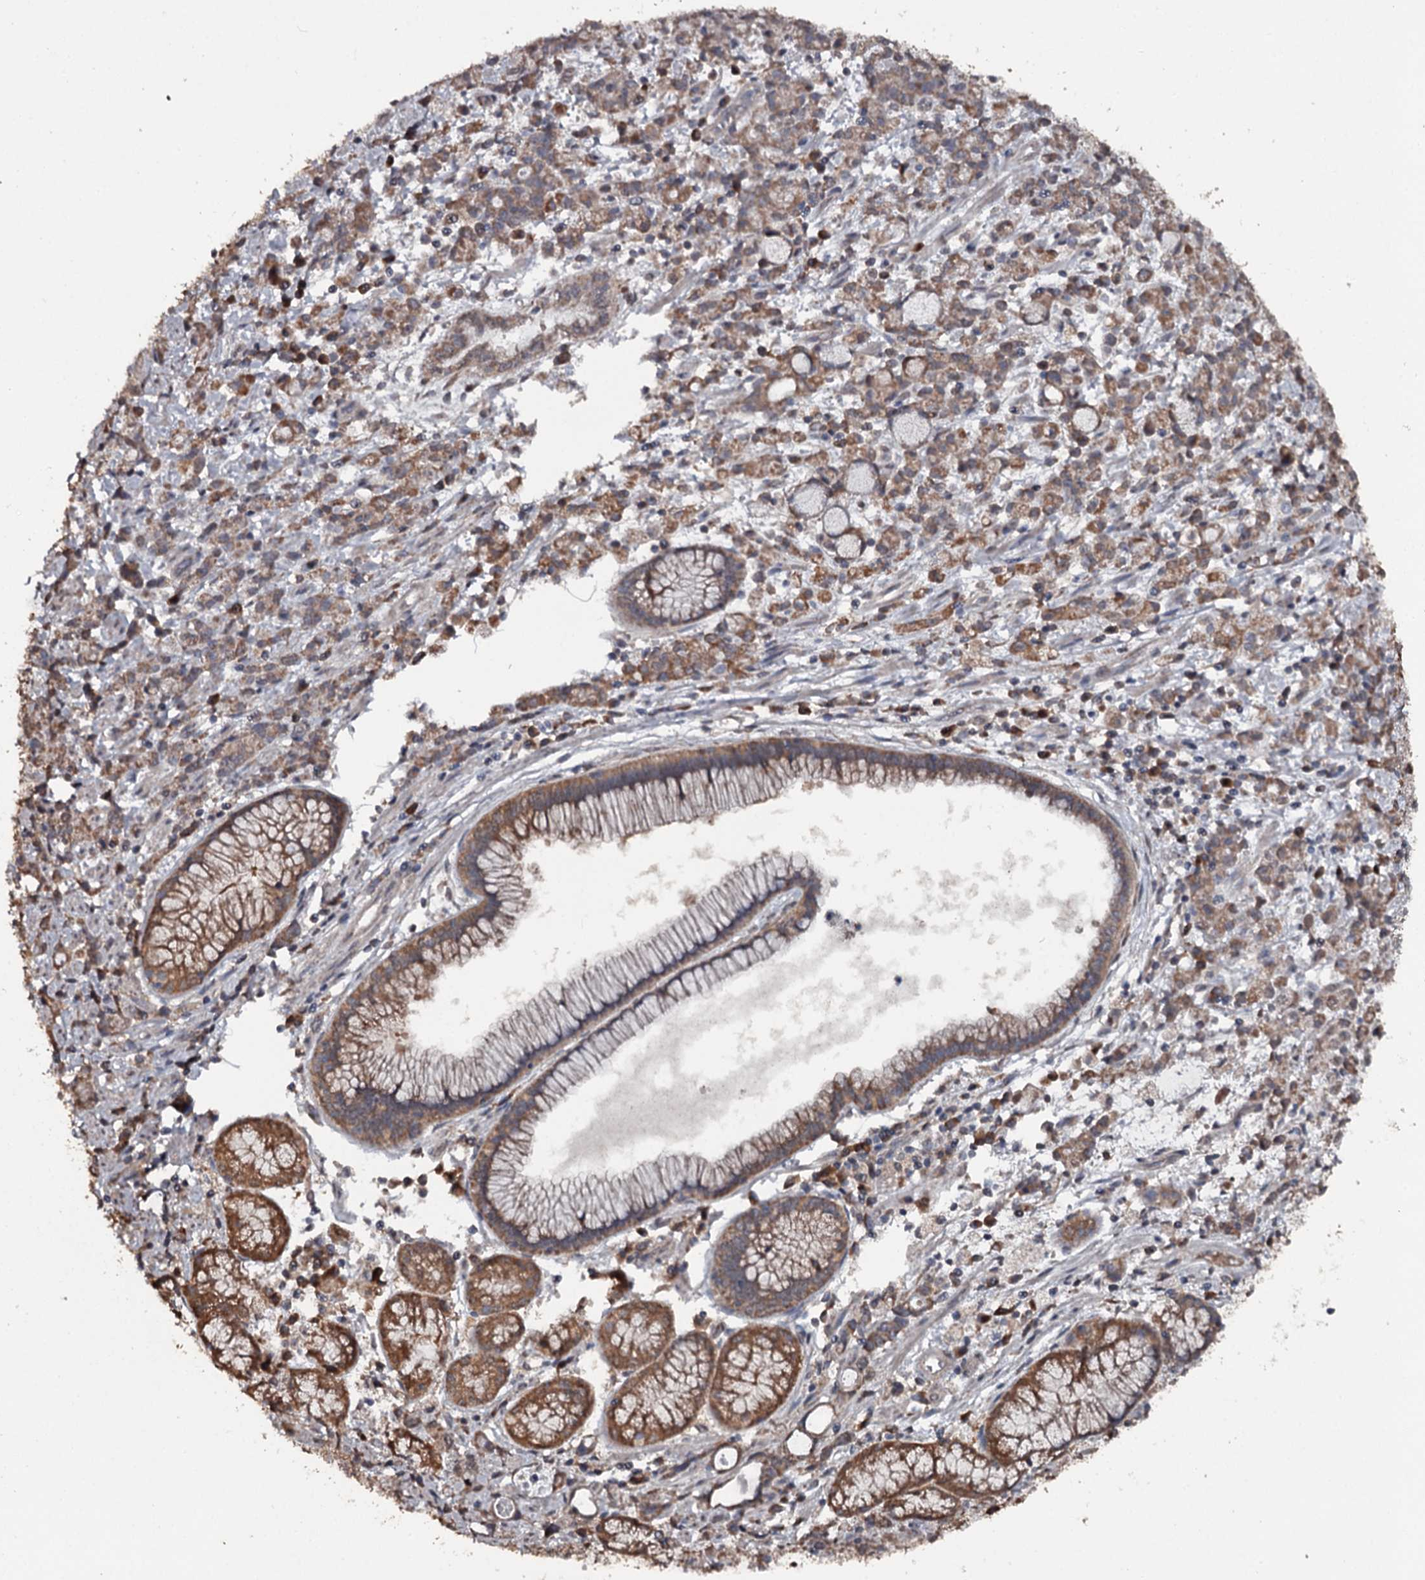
{"staining": {"intensity": "moderate", "quantity": ">75%", "location": "cytoplasmic/membranous"}, "tissue": "stomach cancer", "cell_type": "Tumor cells", "image_type": "cancer", "snomed": [{"axis": "morphology", "description": "Adenocarcinoma, NOS"}, {"axis": "topography", "description": "Stomach, lower"}], "caption": "Stomach adenocarcinoma stained for a protein exhibits moderate cytoplasmic/membranous positivity in tumor cells. The staining is performed using DAB (3,3'-diaminobenzidine) brown chromogen to label protein expression. The nuclei are counter-stained blue using hematoxylin.", "gene": "WIPI1", "patient": {"sex": "female", "age": 43}}